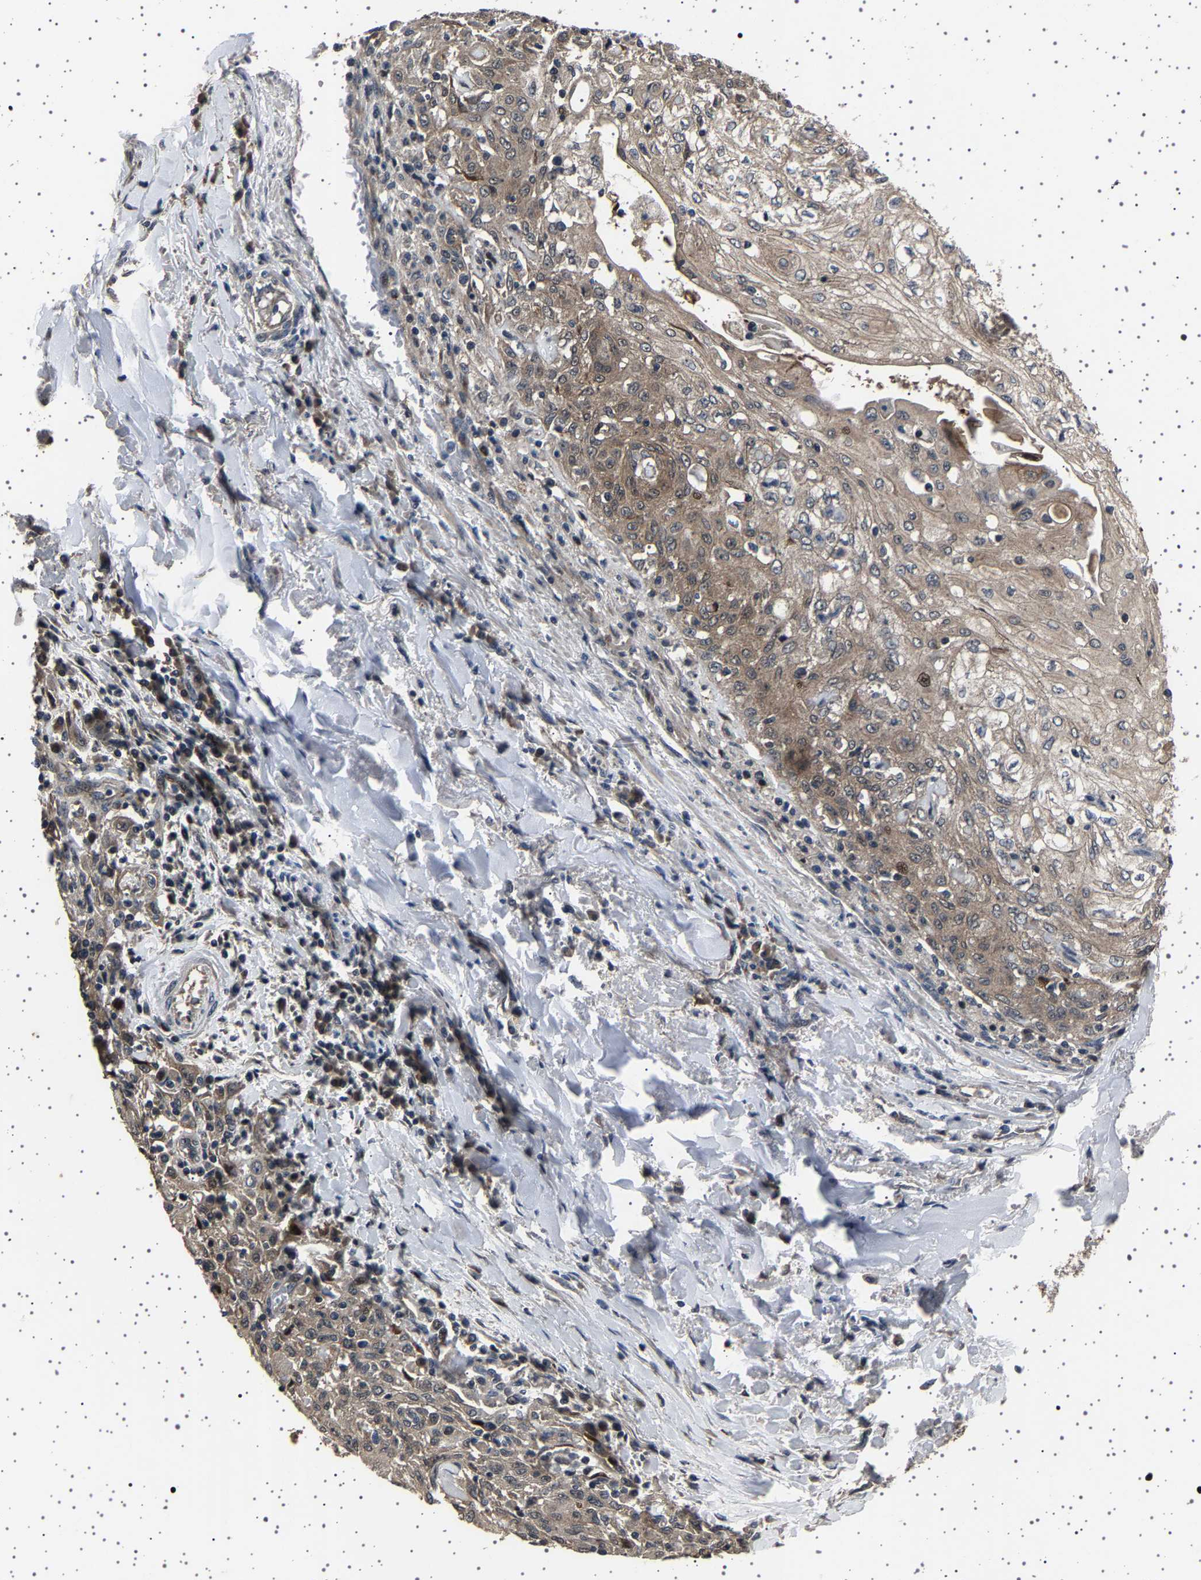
{"staining": {"intensity": "moderate", "quantity": "25%-75%", "location": "cytoplasmic/membranous"}, "tissue": "skin cancer", "cell_type": "Tumor cells", "image_type": "cancer", "snomed": [{"axis": "morphology", "description": "Squamous cell carcinoma, NOS"}, {"axis": "morphology", "description": "Squamous cell carcinoma, metastatic, NOS"}, {"axis": "topography", "description": "Skin"}, {"axis": "topography", "description": "Lymph node"}], "caption": "Skin cancer stained with DAB (3,3'-diaminobenzidine) immunohistochemistry (IHC) displays medium levels of moderate cytoplasmic/membranous staining in approximately 25%-75% of tumor cells. The staining was performed using DAB (3,3'-diaminobenzidine), with brown indicating positive protein expression. Nuclei are stained blue with hematoxylin.", "gene": "NCKAP1", "patient": {"sex": "male", "age": 75}}